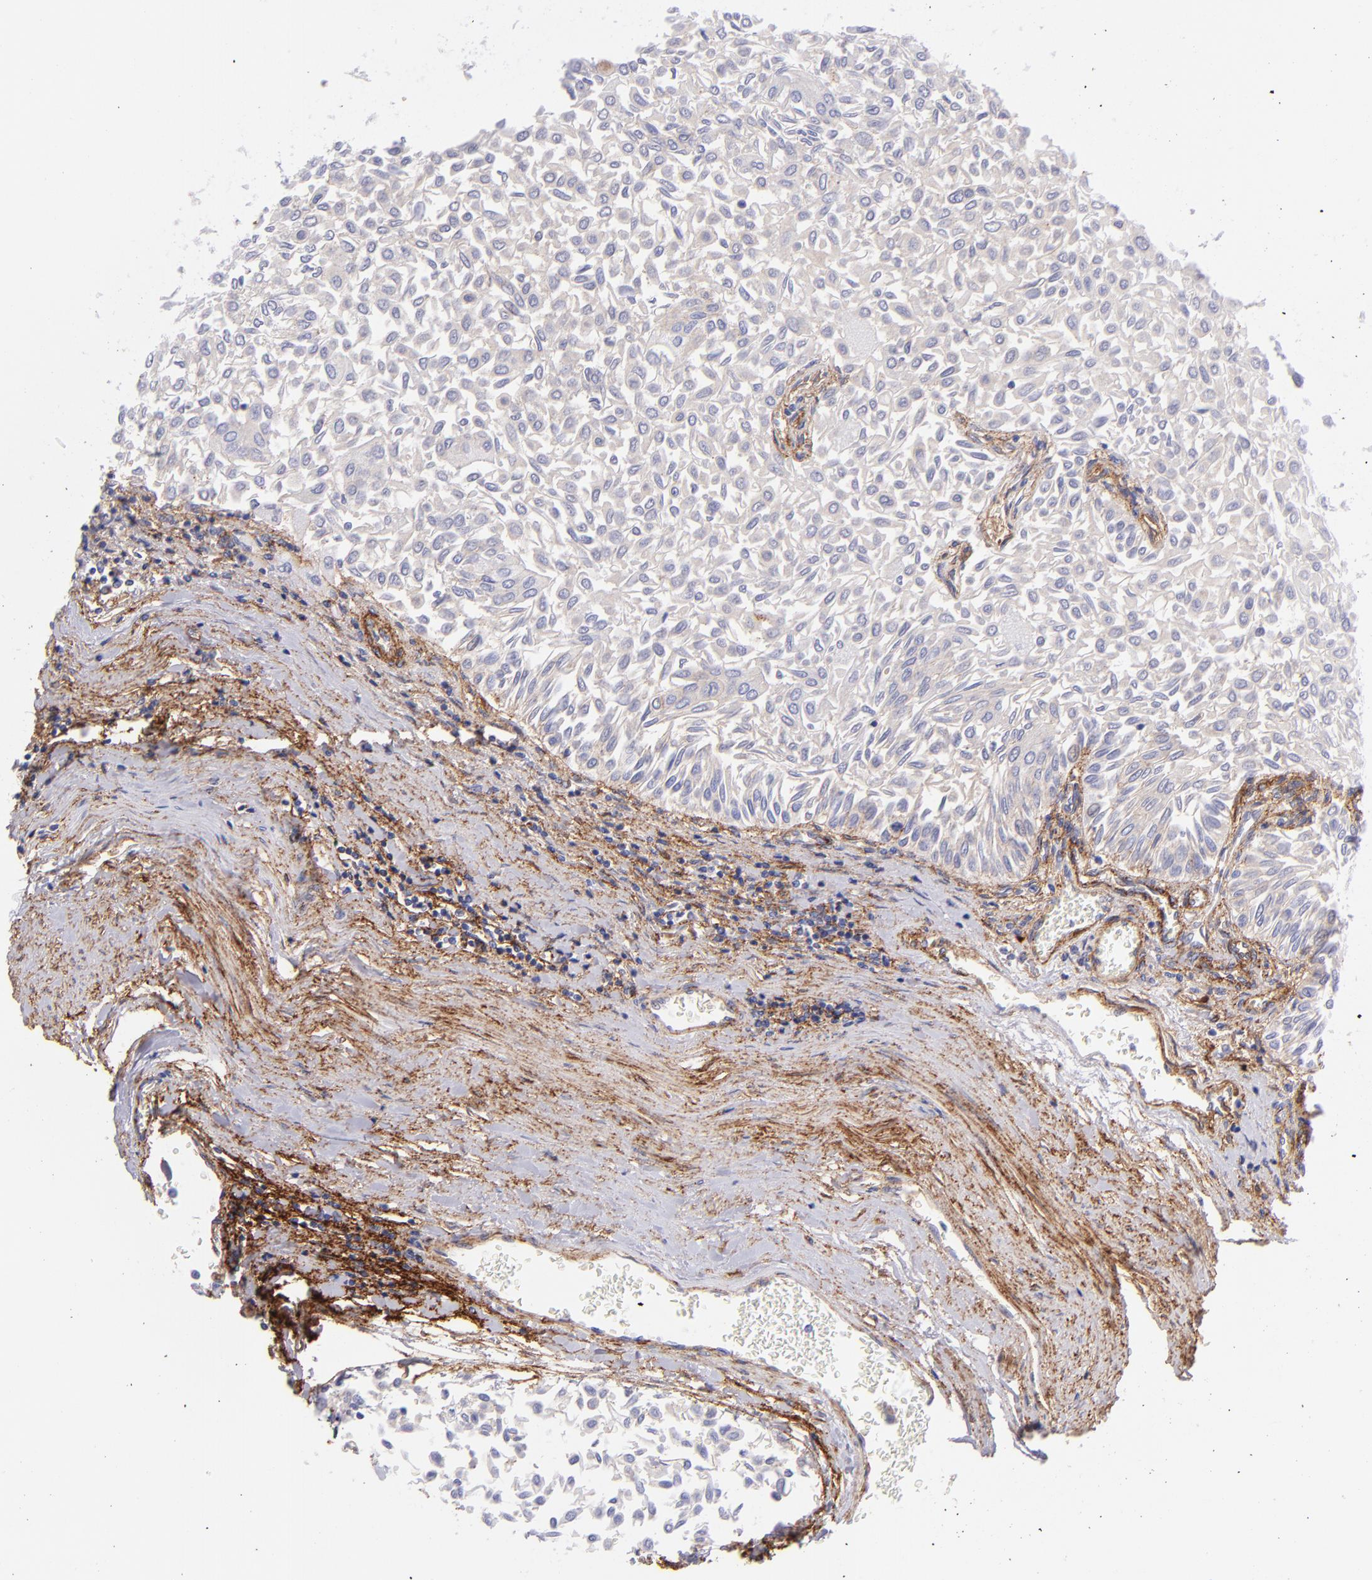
{"staining": {"intensity": "negative", "quantity": "none", "location": "none"}, "tissue": "urothelial cancer", "cell_type": "Tumor cells", "image_type": "cancer", "snomed": [{"axis": "morphology", "description": "Urothelial carcinoma, Low grade"}, {"axis": "topography", "description": "Urinary bladder"}], "caption": "Tumor cells are negative for brown protein staining in urothelial cancer.", "gene": "CD81", "patient": {"sex": "male", "age": 64}}